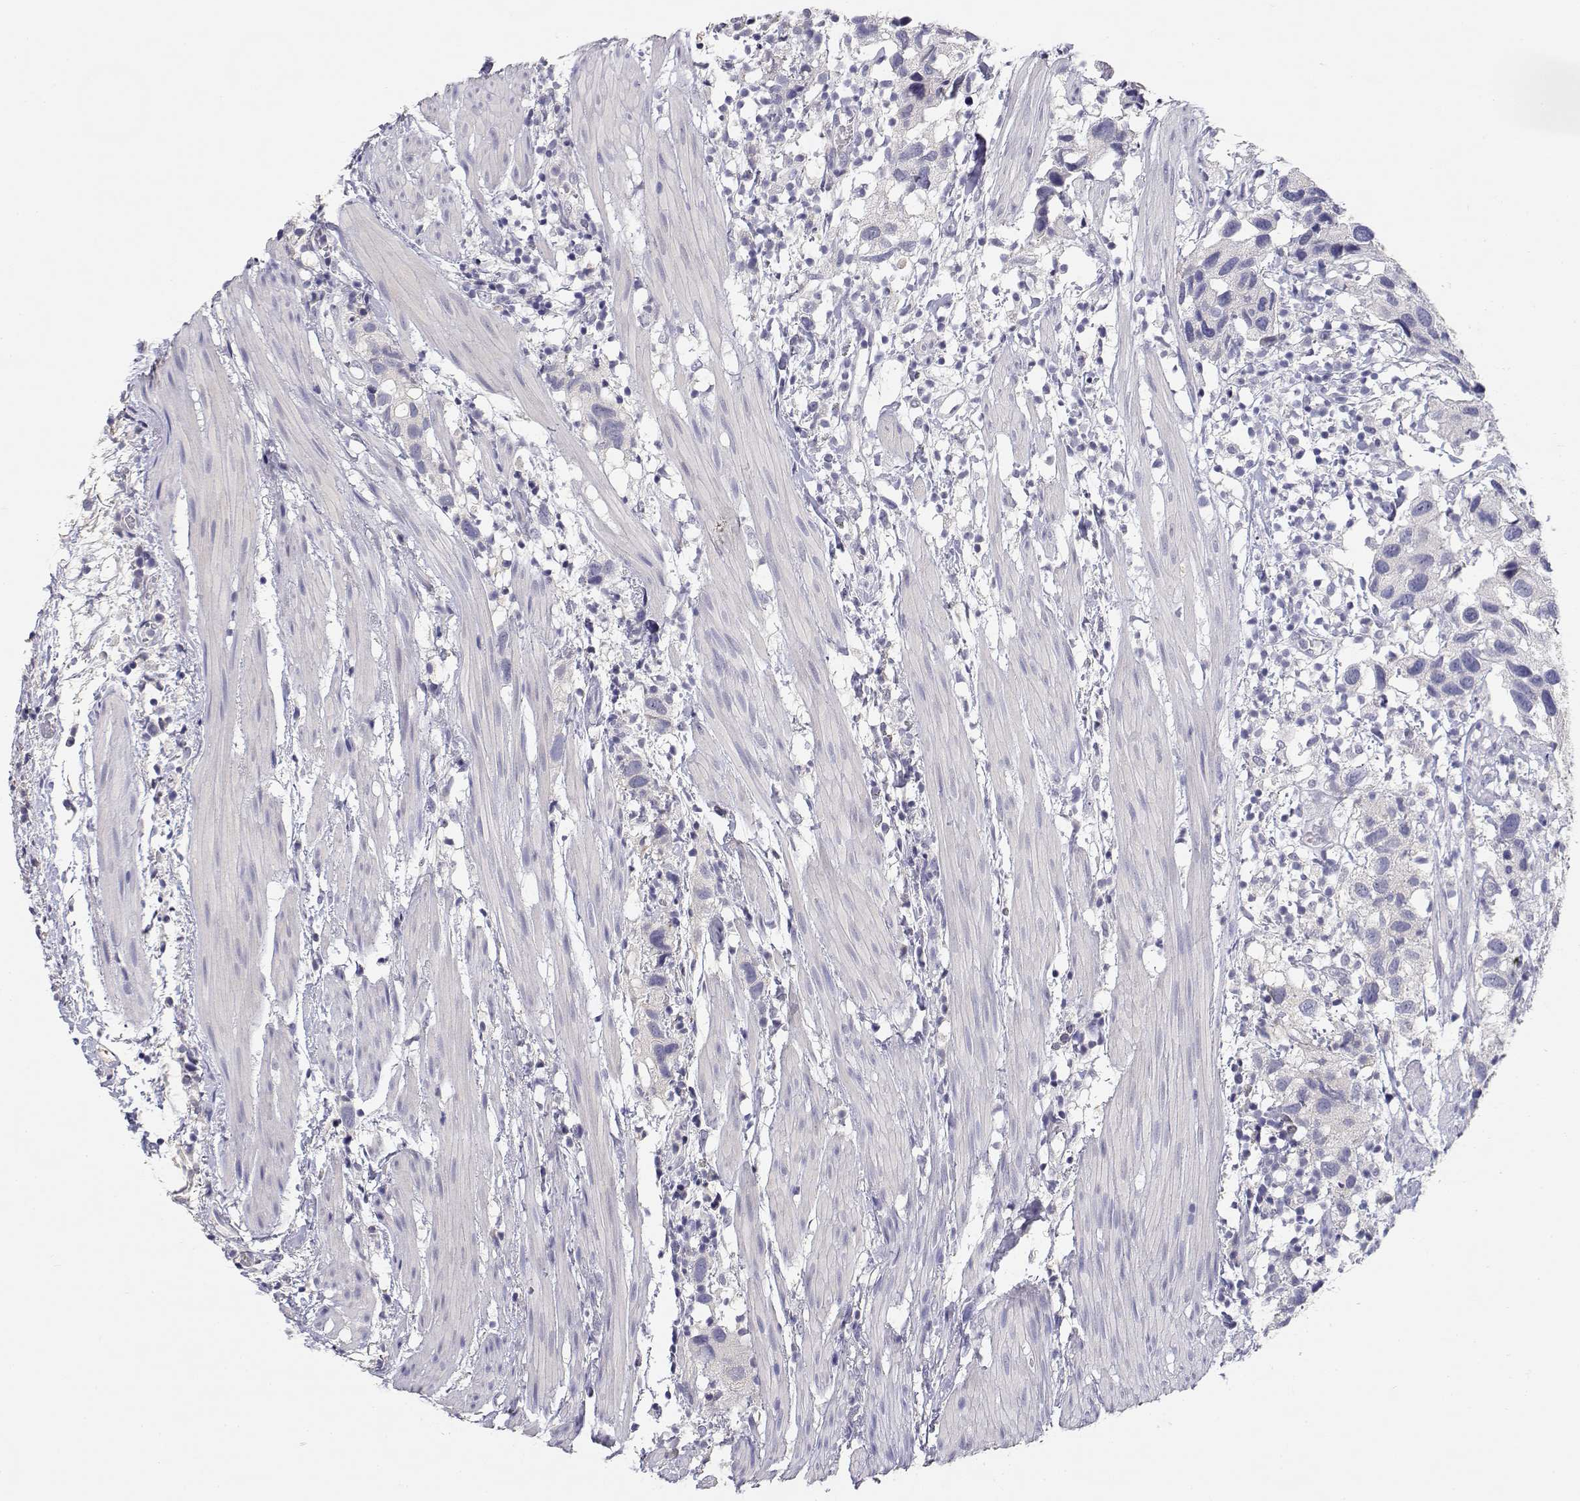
{"staining": {"intensity": "negative", "quantity": "none", "location": "none"}, "tissue": "urothelial cancer", "cell_type": "Tumor cells", "image_type": "cancer", "snomed": [{"axis": "morphology", "description": "Urothelial carcinoma, High grade"}, {"axis": "topography", "description": "Urinary bladder"}], "caption": "Immunohistochemical staining of human high-grade urothelial carcinoma shows no significant positivity in tumor cells.", "gene": "ADA", "patient": {"sex": "male", "age": 79}}